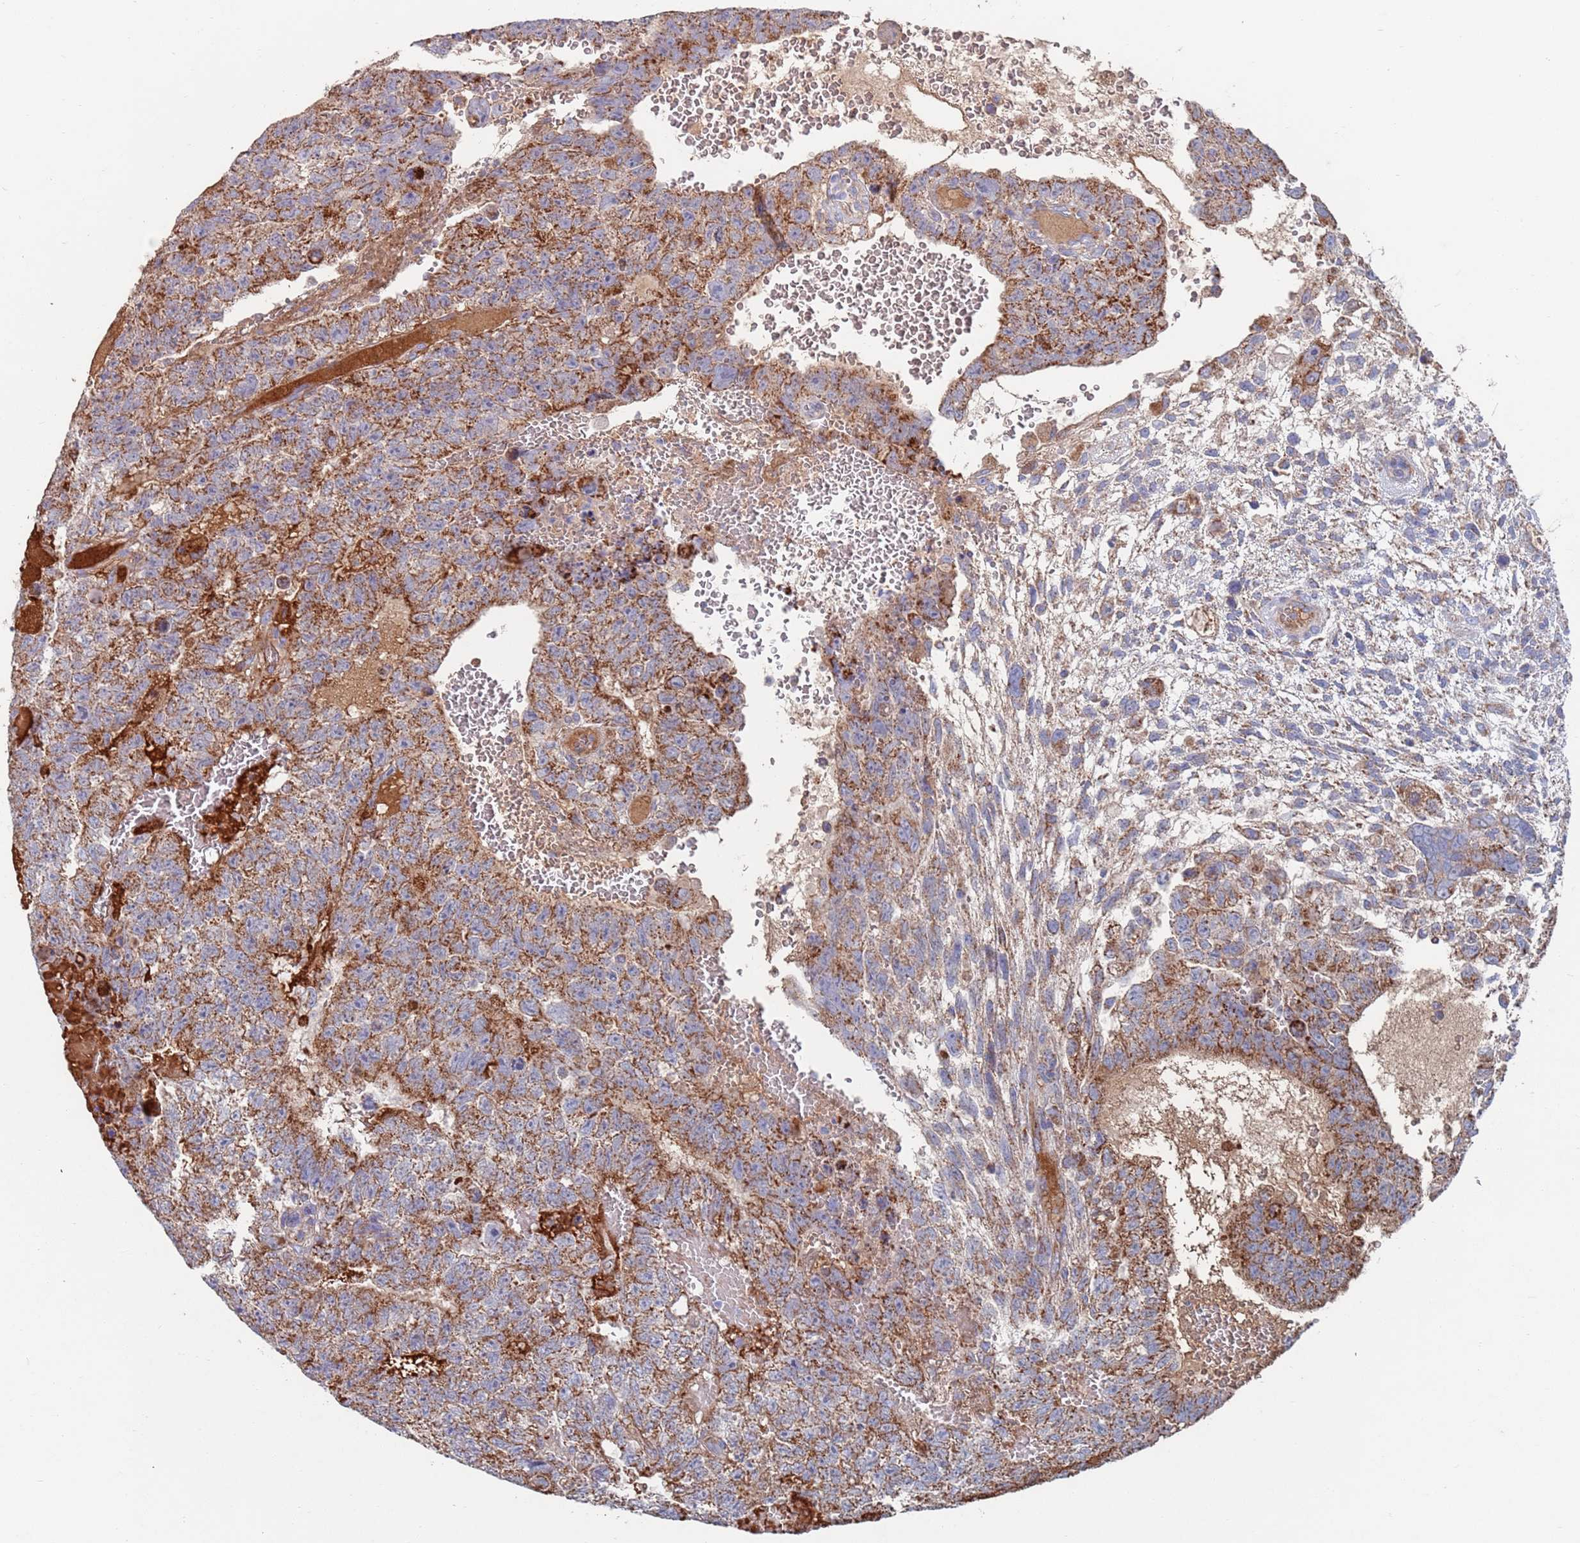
{"staining": {"intensity": "strong", "quantity": ">75%", "location": "cytoplasmic/membranous"}, "tissue": "testis cancer", "cell_type": "Tumor cells", "image_type": "cancer", "snomed": [{"axis": "morphology", "description": "Carcinoma, Embryonal, NOS"}, {"axis": "topography", "description": "Testis"}], "caption": "DAB (3,3'-diaminobenzidine) immunohistochemical staining of human testis cancer (embryonal carcinoma) reveals strong cytoplasmic/membranous protein positivity in about >75% of tumor cells.", "gene": "MRPL22", "patient": {"sex": "male", "age": 26}}